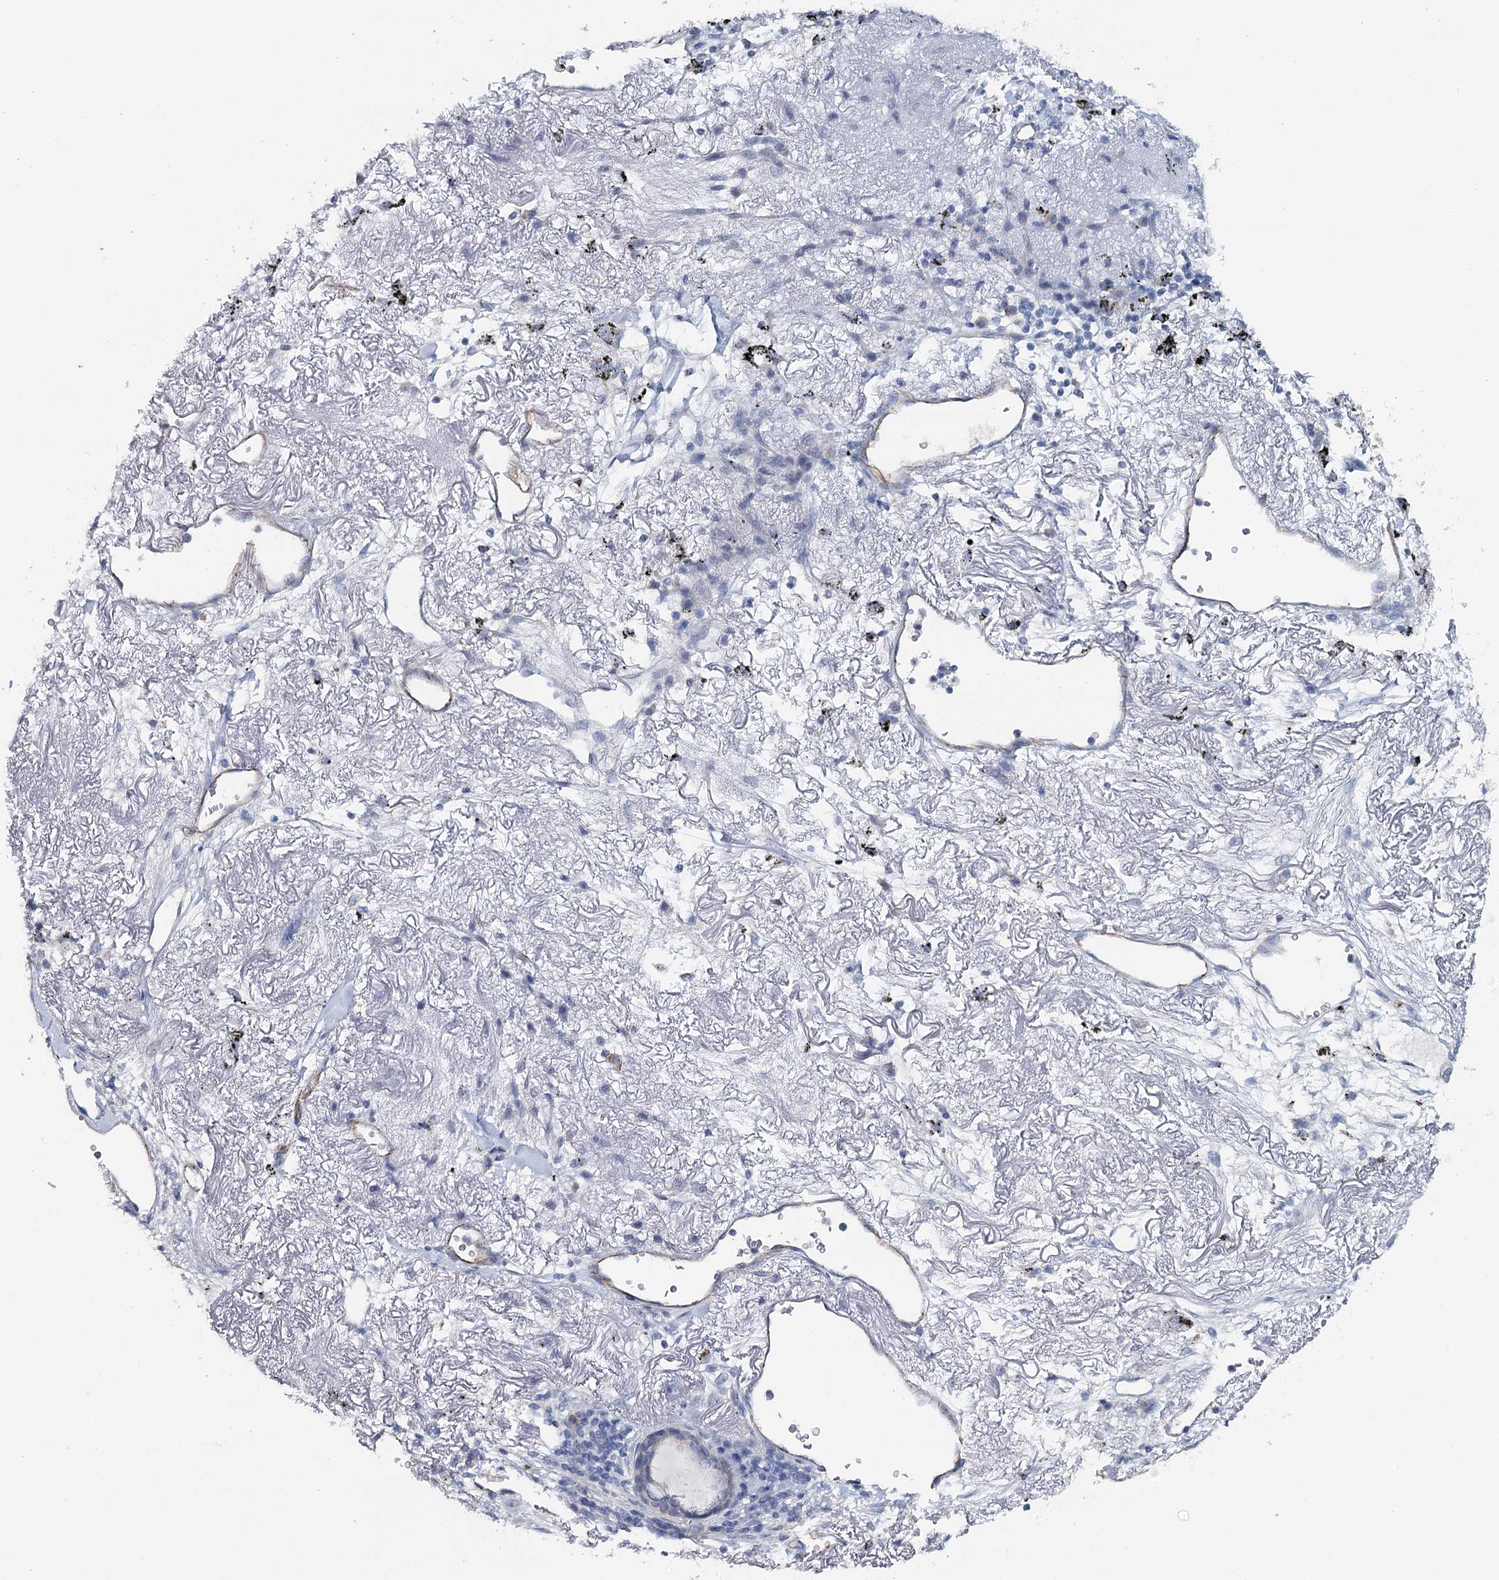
{"staining": {"intensity": "negative", "quantity": "none", "location": "none"}, "tissue": "lung cancer", "cell_type": "Tumor cells", "image_type": "cancer", "snomed": [{"axis": "morphology", "description": "Squamous cell carcinoma, NOS"}, {"axis": "topography", "description": "Lung"}], "caption": "Immunohistochemistry (IHC) image of human lung cancer (squamous cell carcinoma) stained for a protein (brown), which exhibits no staining in tumor cells.", "gene": "SYNPO", "patient": {"sex": "female", "age": 73}}